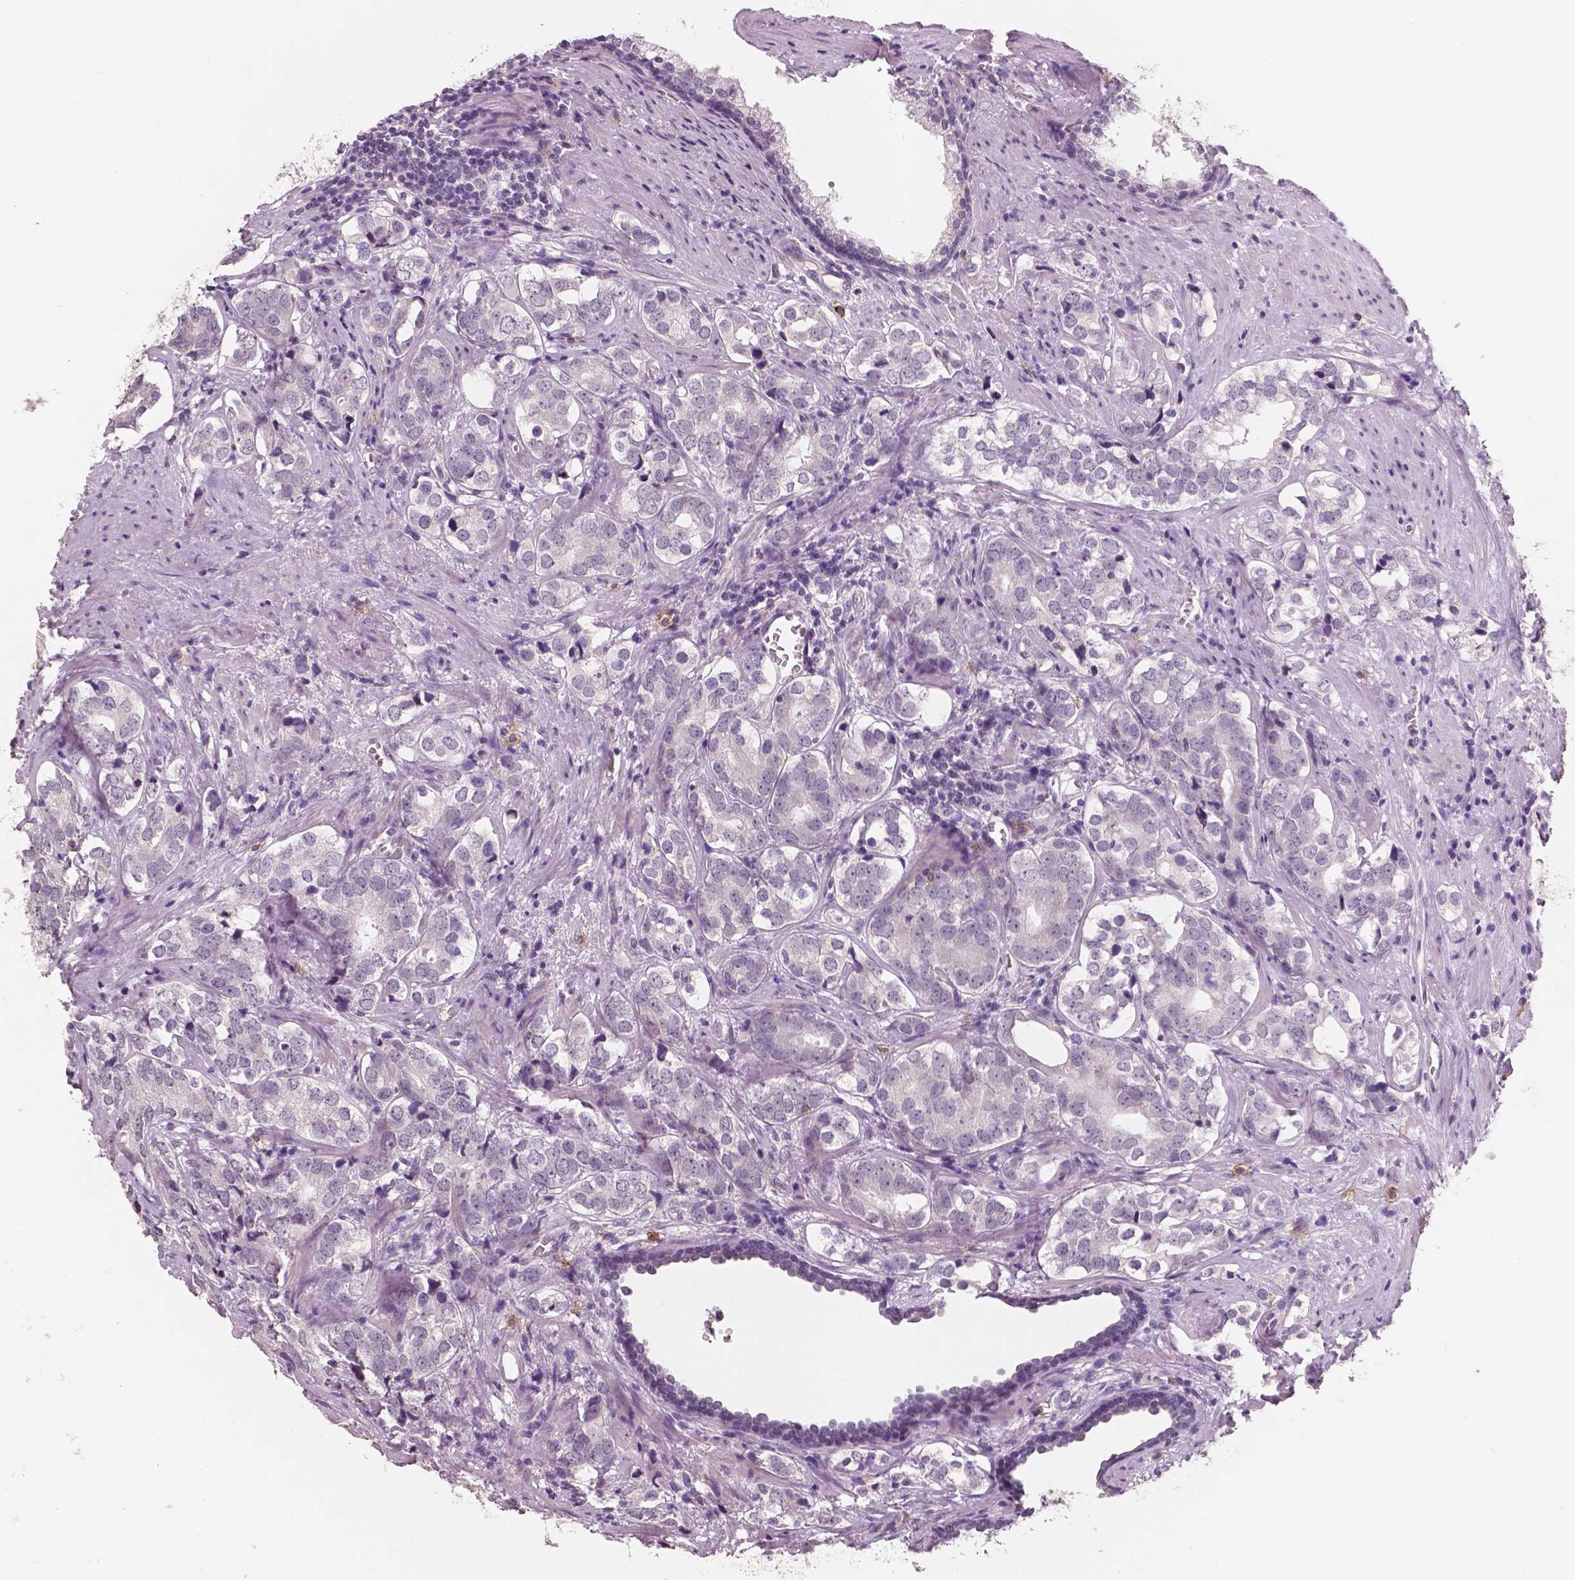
{"staining": {"intensity": "negative", "quantity": "none", "location": "none"}, "tissue": "prostate cancer", "cell_type": "Tumor cells", "image_type": "cancer", "snomed": [{"axis": "morphology", "description": "Adenocarcinoma, NOS"}, {"axis": "topography", "description": "Prostate and seminal vesicle, NOS"}], "caption": "Prostate cancer (adenocarcinoma) stained for a protein using IHC exhibits no expression tumor cells.", "gene": "KIT", "patient": {"sex": "male", "age": 63}}